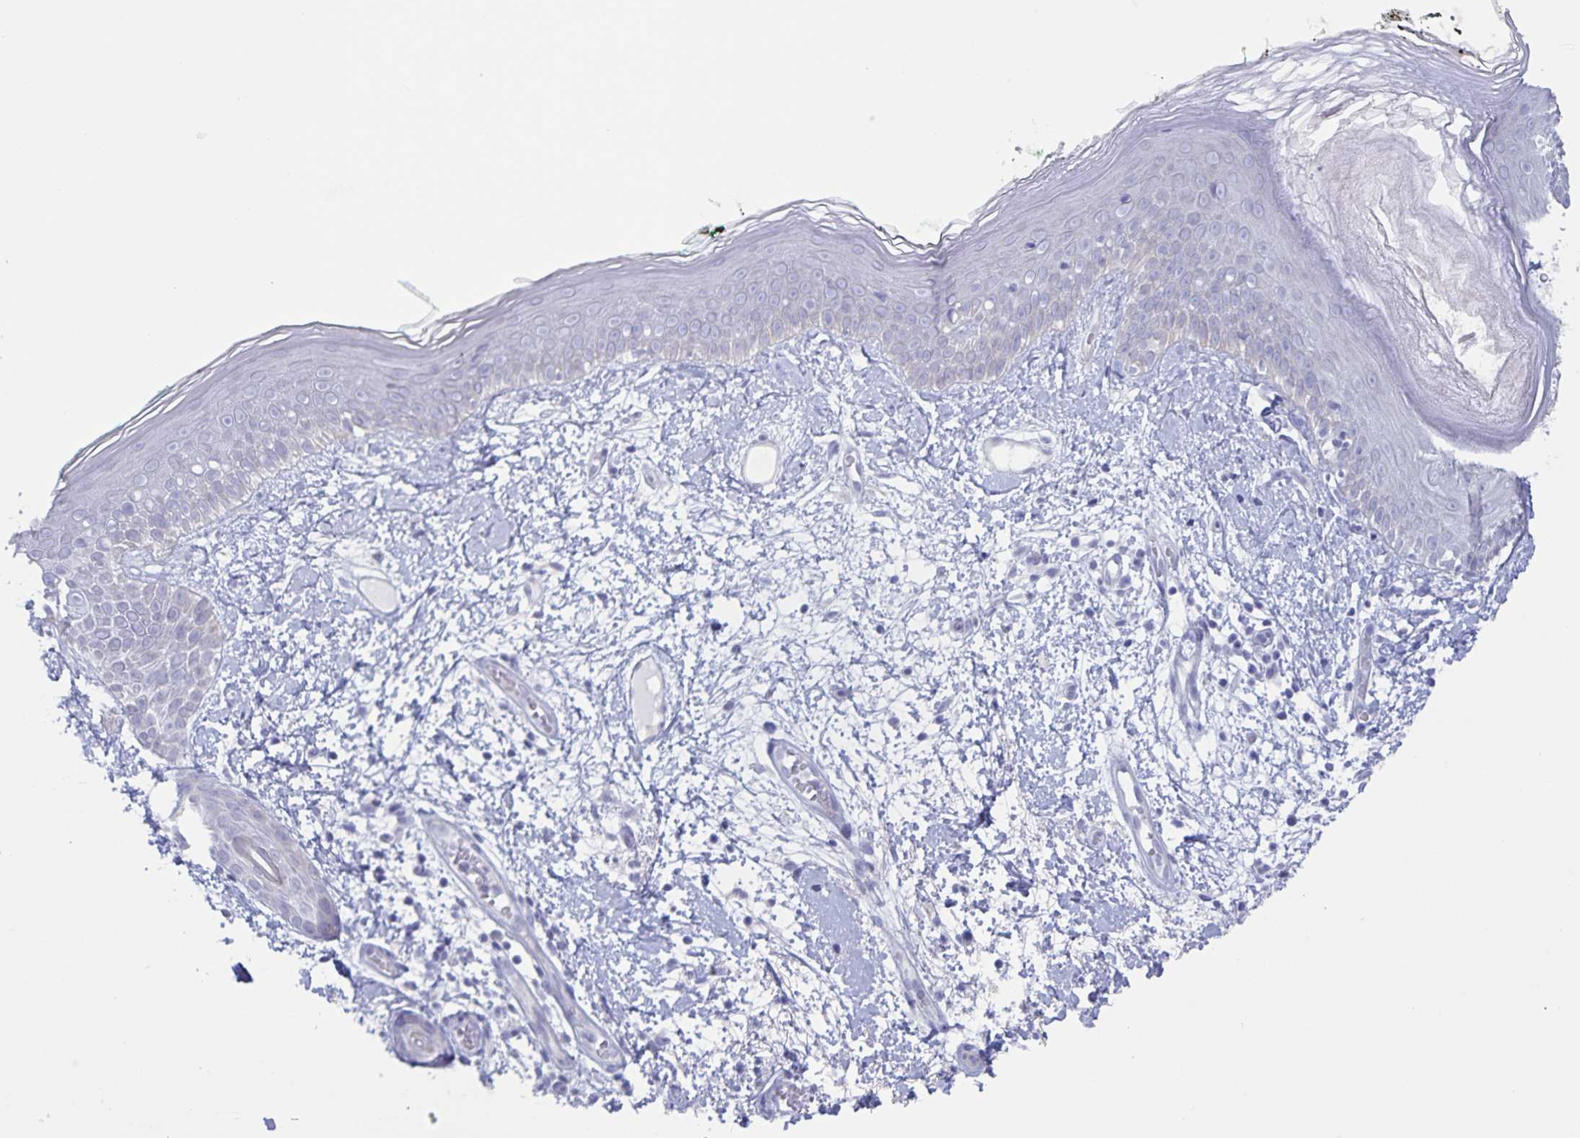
{"staining": {"intensity": "negative", "quantity": "none", "location": "none"}, "tissue": "skin", "cell_type": "Fibroblasts", "image_type": "normal", "snomed": [{"axis": "morphology", "description": "Normal tissue, NOS"}, {"axis": "topography", "description": "Skin"}], "caption": "The image displays no staining of fibroblasts in unremarkable skin. Brightfield microscopy of IHC stained with DAB (brown) and hematoxylin (blue), captured at high magnification.", "gene": "AQP4", "patient": {"sex": "female", "age": 34}}